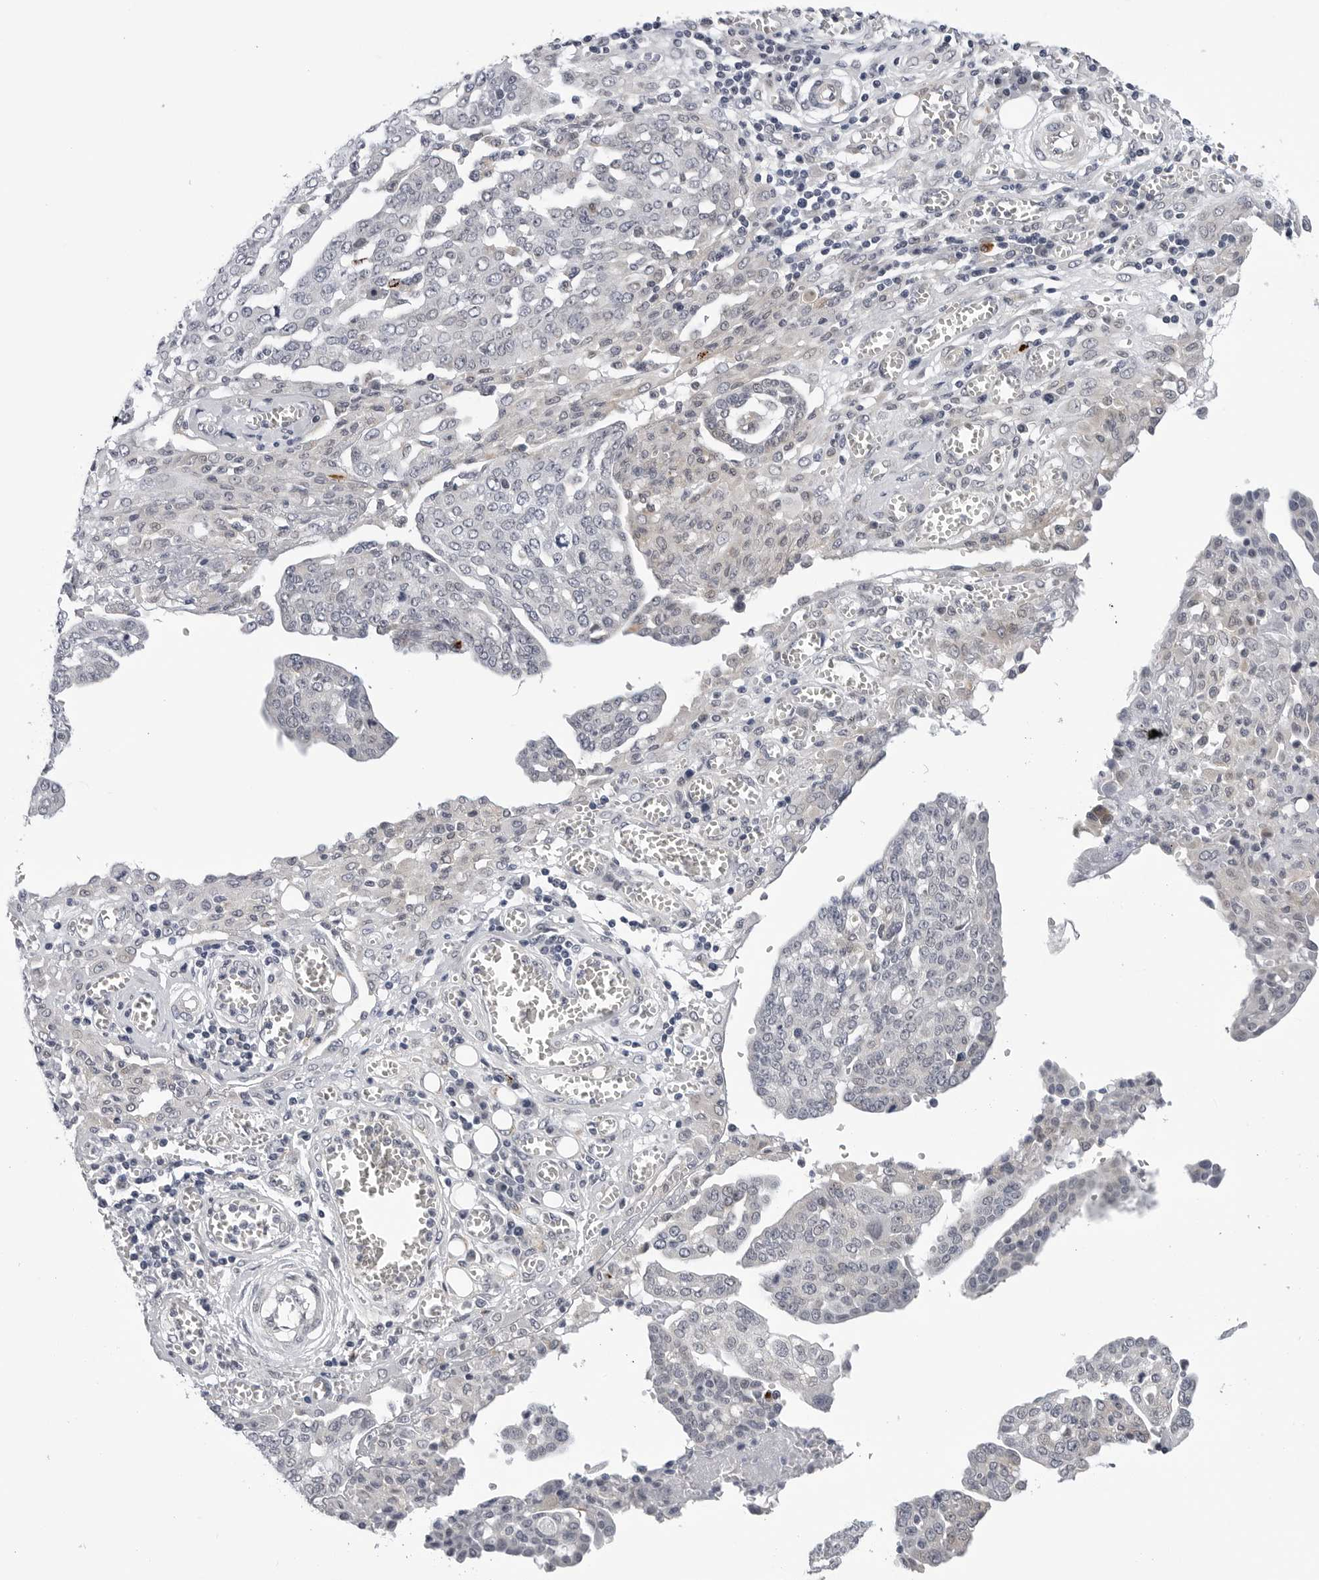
{"staining": {"intensity": "negative", "quantity": "none", "location": "none"}, "tissue": "ovarian cancer", "cell_type": "Tumor cells", "image_type": "cancer", "snomed": [{"axis": "morphology", "description": "Cystadenocarcinoma, serous, NOS"}, {"axis": "topography", "description": "Soft tissue"}, {"axis": "topography", "description": "Ovary"}], "caption": "DAB (3,3'-diaminobenzidine) immunohistochemical staining of human ovarian cancer (serous cystadenocarcinoma) displays no significant expression in tumor cells.", "gene": "KIAA1614", "patient": {"sex": "female", "age": 57}}